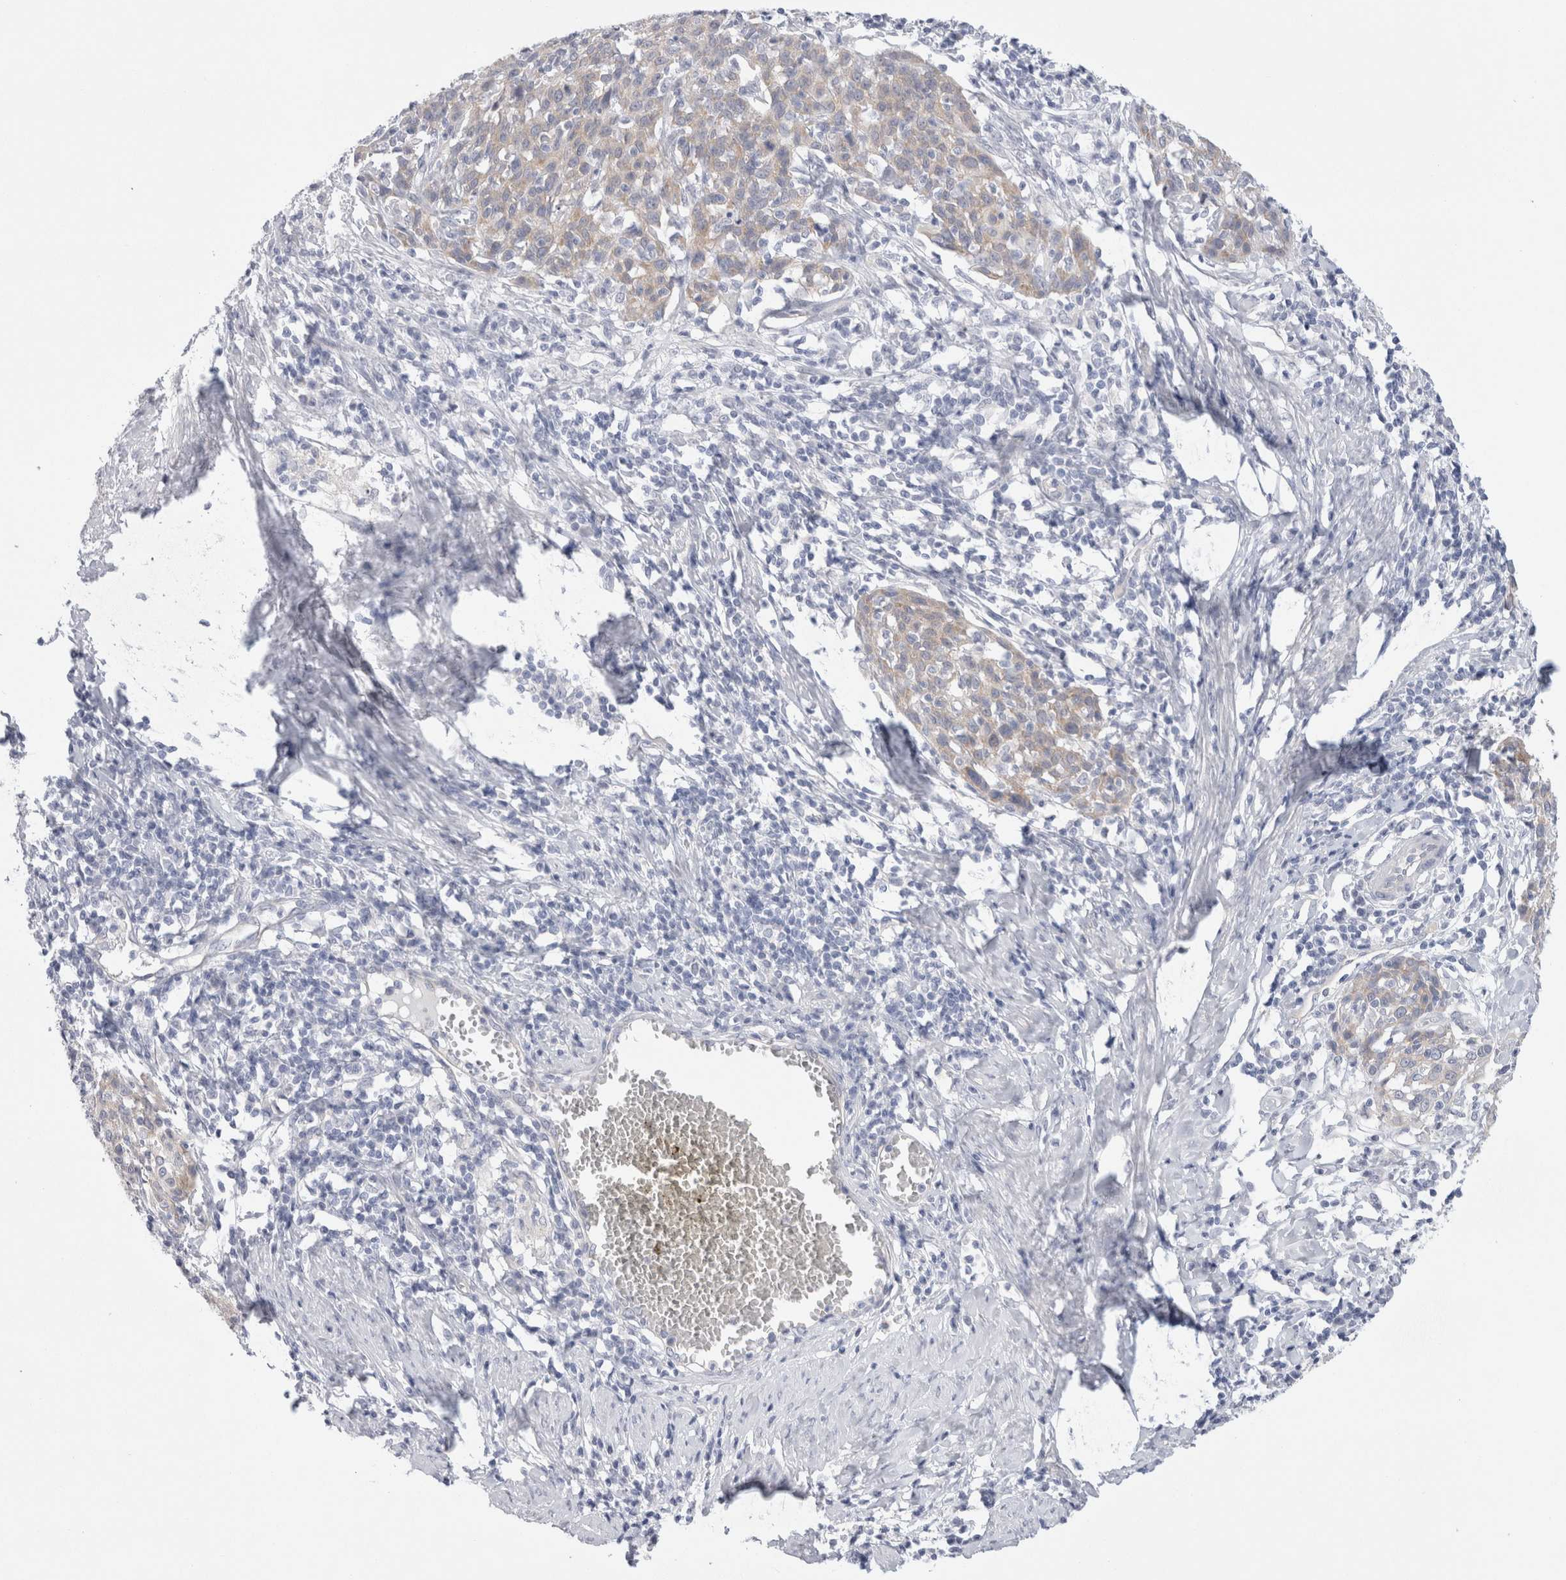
{"staining": {"intensity": "negative", "quantity": "none", "location": "none"}, "tissue": "cervical cancer", "cell_type": "Tumor cells", "image_type": "cancer", "snomed": [{"axis": "morphology", "description": "Squamous cell carcinoma, NOS"}, {"axis": "topography", "description": "Cervix"}], "caption": "Micrograph shows no protein staining in tumor cells of cervical cancer (squamous cell carcinoma) tissue.", "gene": "WIPF2", "patient": {"sex": "female", "age": 38}}